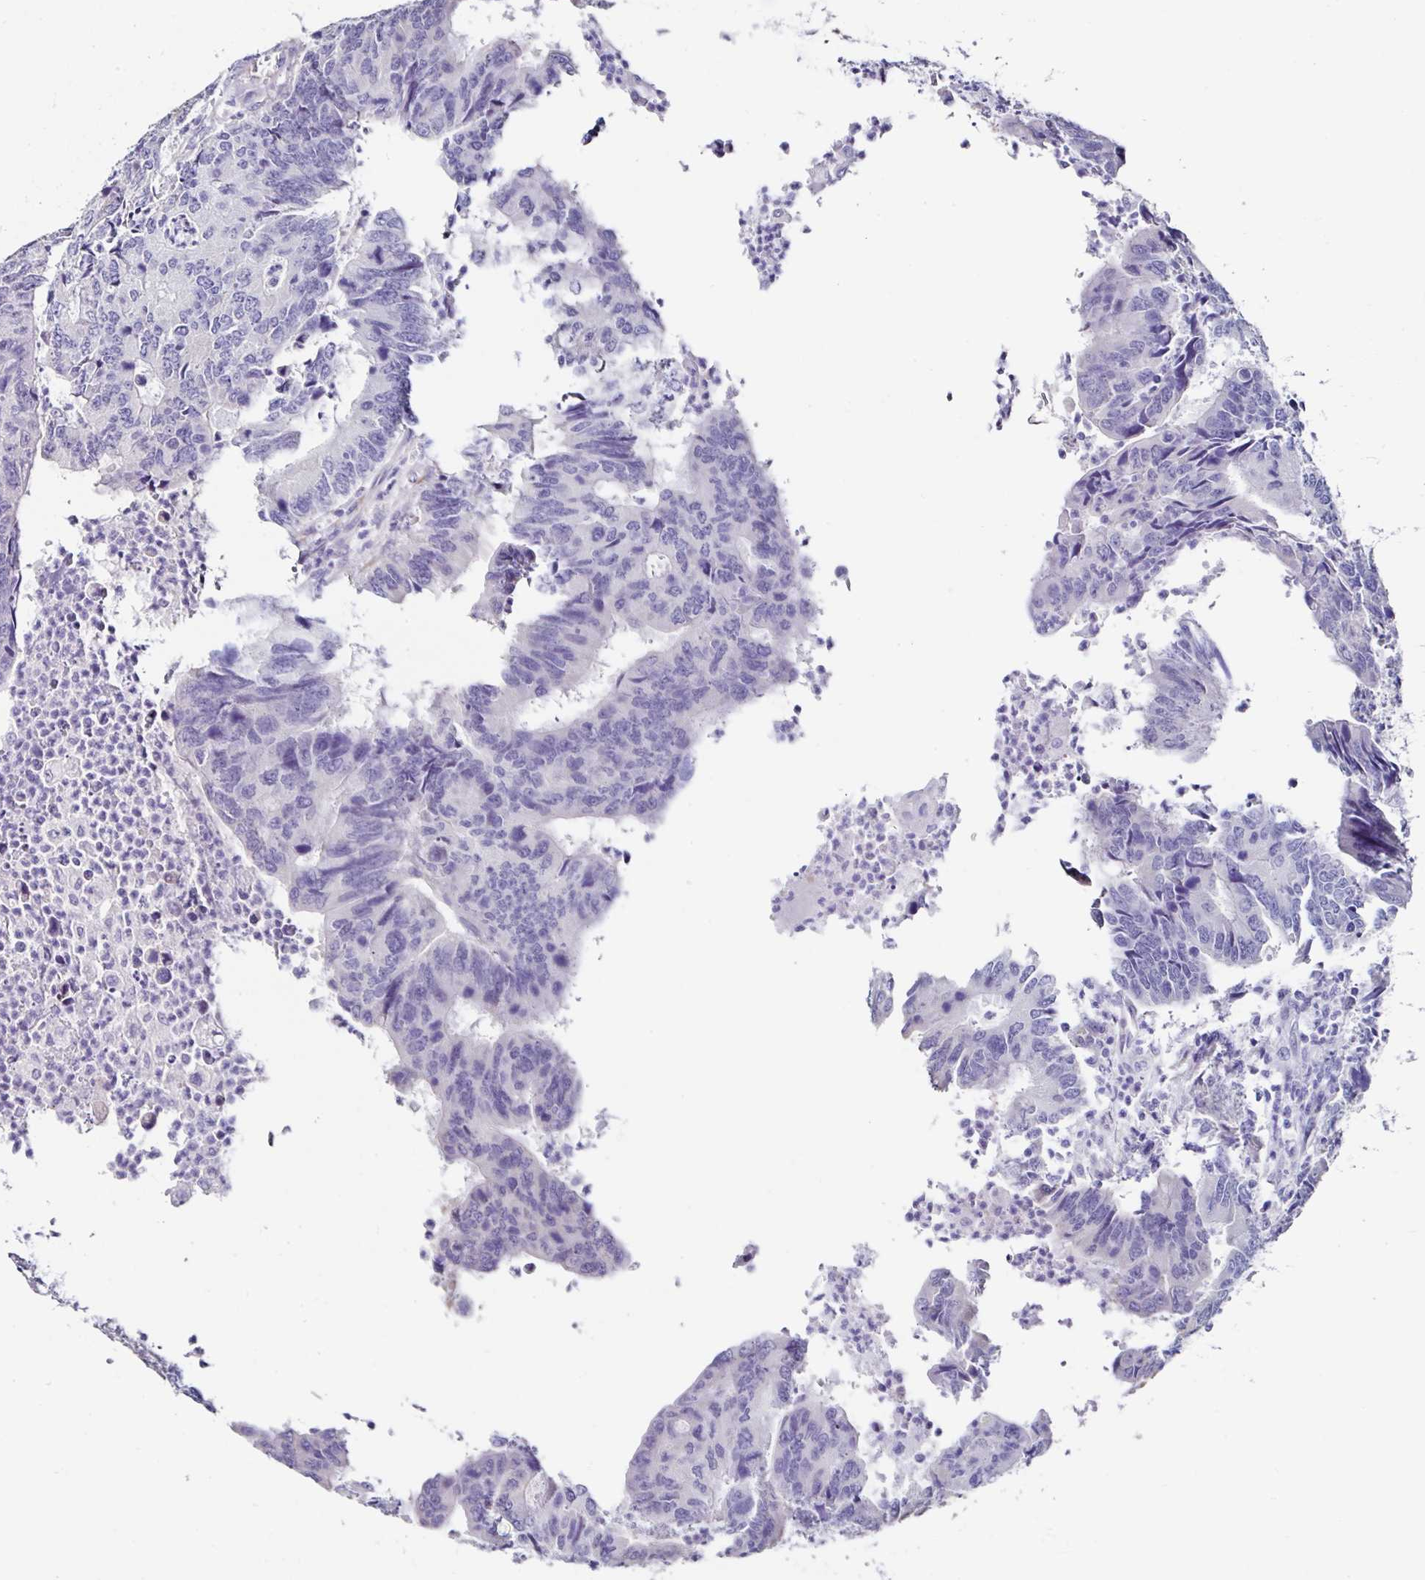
{"staining": {"intensity": "negative", "quantity": "none", "location": "none"}, "tissue": "colorectal cancer", "cell_type": "Tumor cells", "image_type": "cancer", "snomed": [{"axis": "morphology", "description": "Adenocarcinoma, NOS"}, {"axis": "topography", "description": "Colon"}], "caption": "Tumor cells show no significant protein positivity in adenocarcinoma (colorectal).", "gene": "TMPRSS11E", "patient": {"sex": "female", "age": 67}}